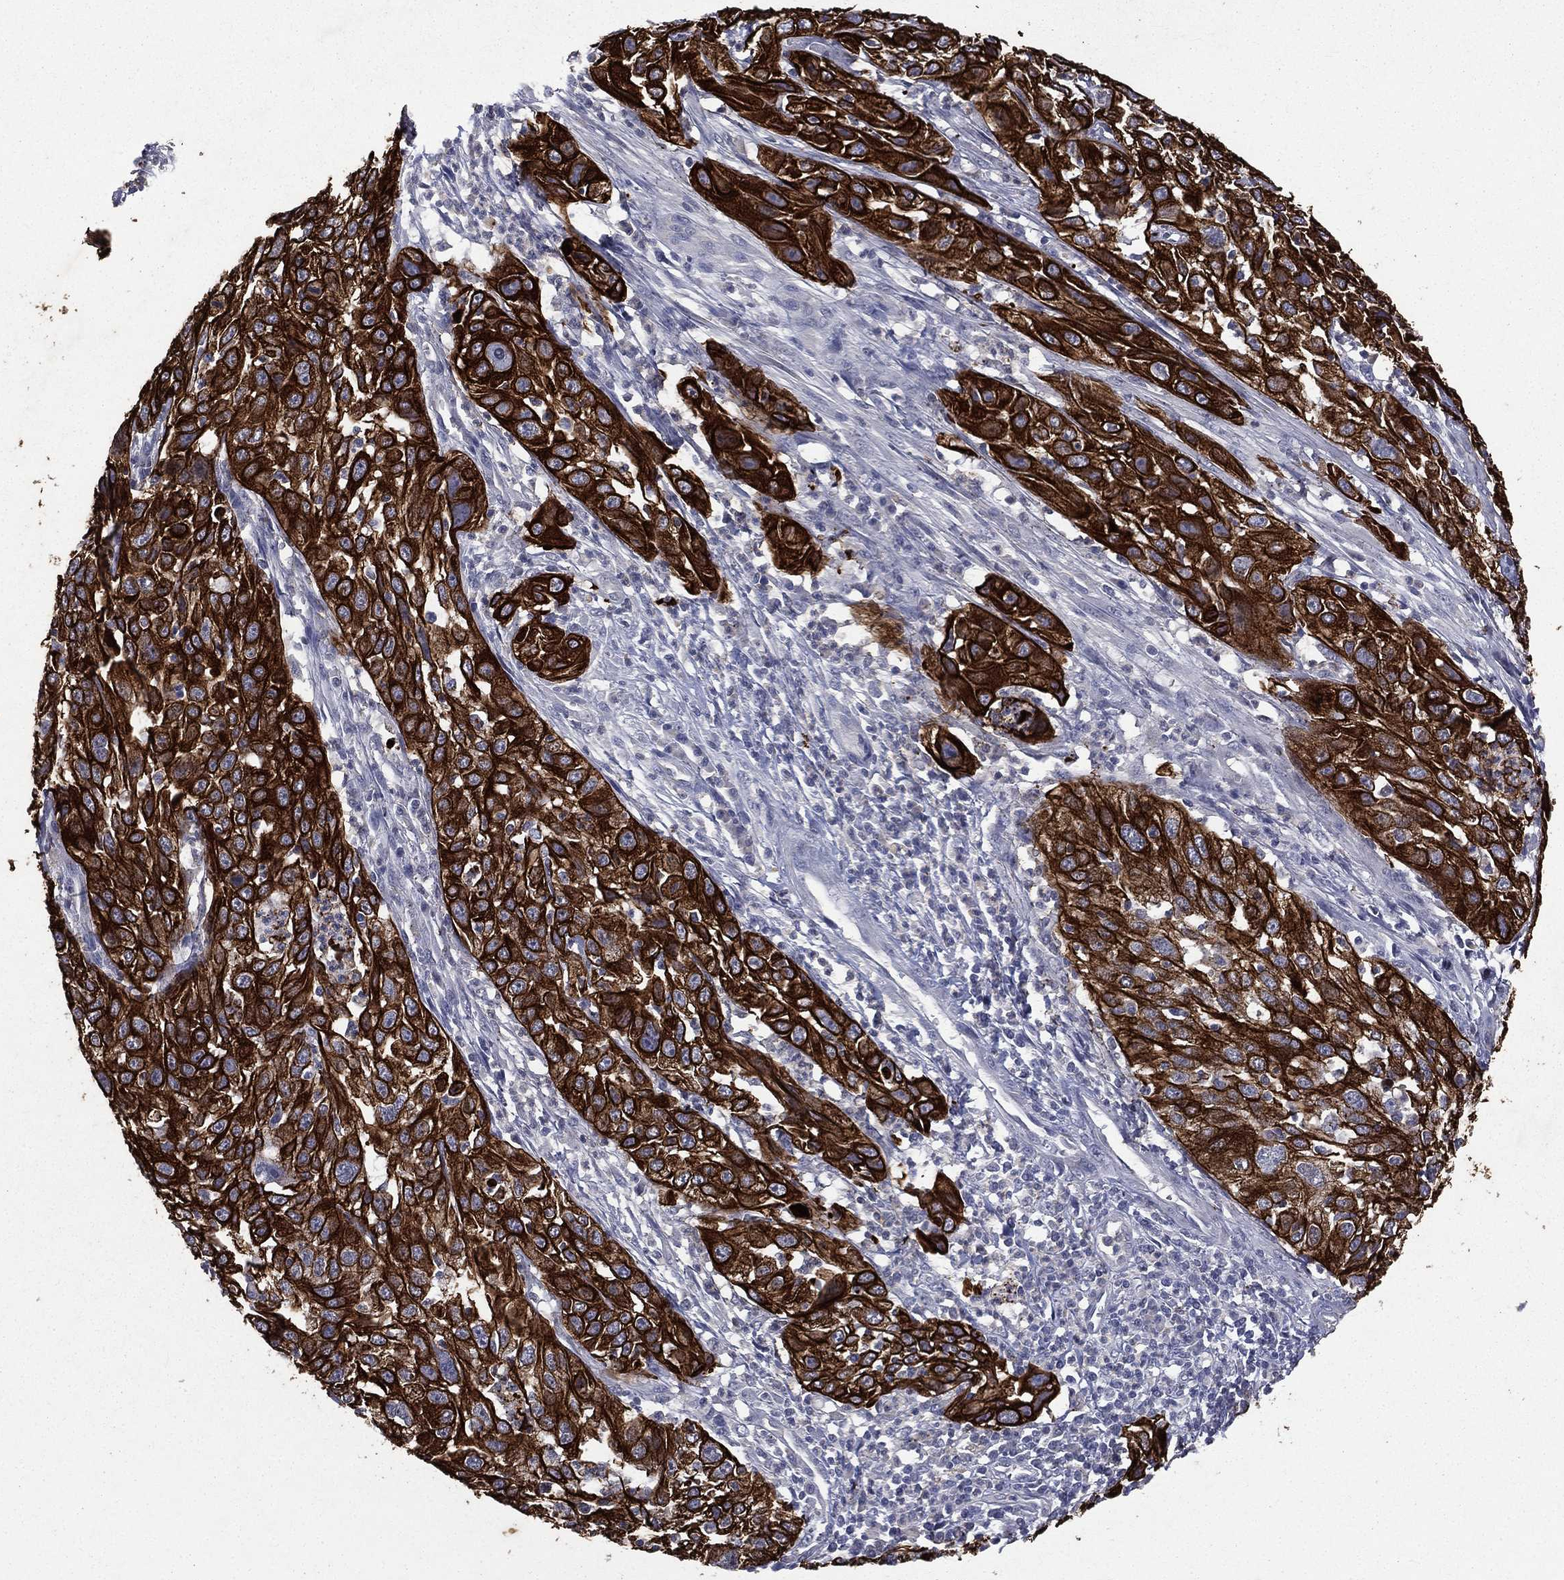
{"staining": {"intensity": "strong", "quantity": ">75%", "location": "cytoplasmic/membranous"}, "tissue": "cervical cancer", "cell_type": "Tumor cells", "image_type": "cancer", "snomed": [{"axis": "morphology", "description": "Squamous cell carcinoma, NOS"}, {"axis": "topography", "description": "Cervix"}], "caption": "Immunohistochemistry (IHC) of human cervical cancer shows high levels of strong cytoplasmic/membranous staining in about >75% of tumor cells.", "gene": "KRT7", "patient": {"sex": "female", "age": 32}}